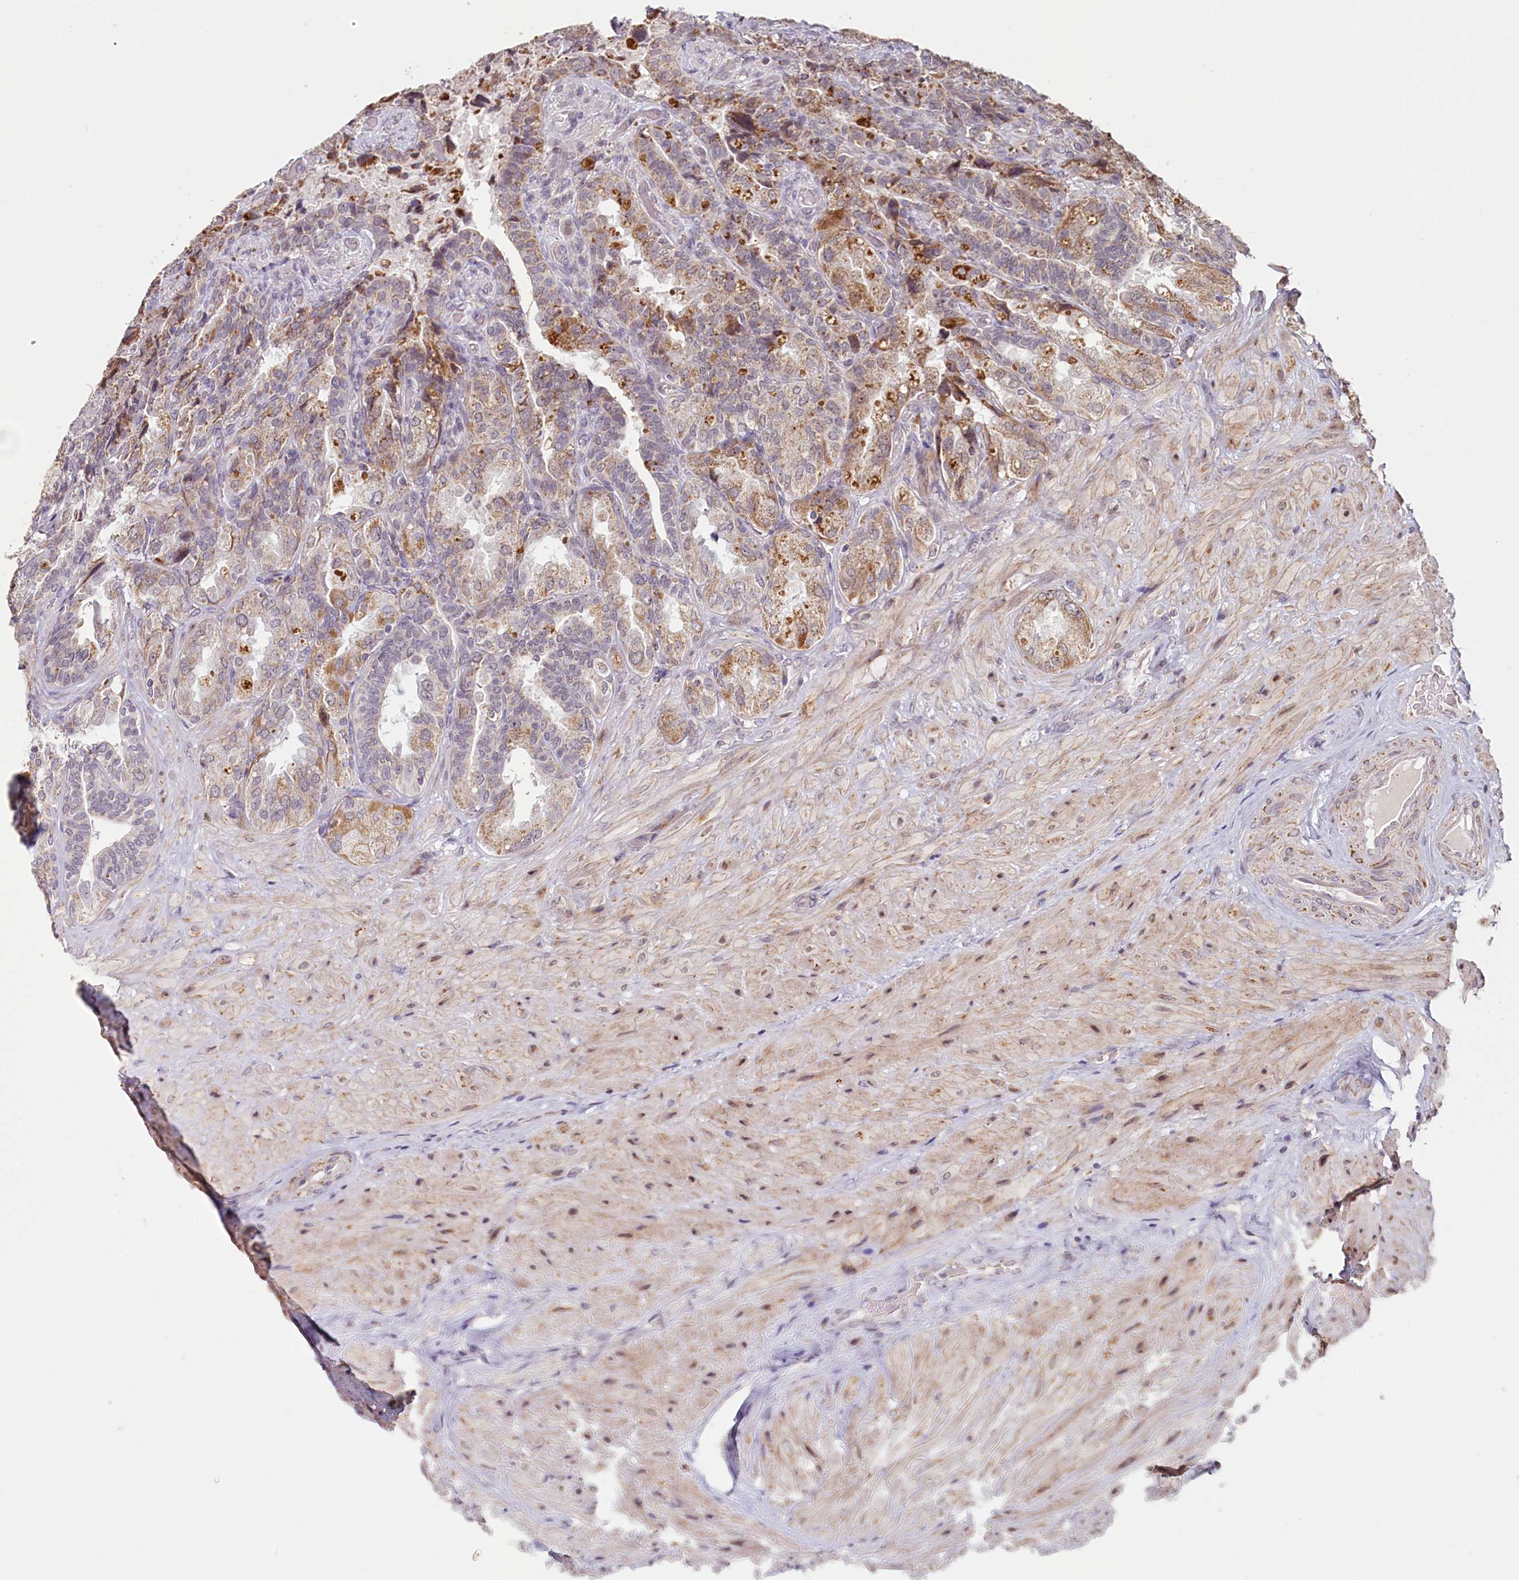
{"staining": {"intensity": "moderate", "quantity": "25%-75%", "location": "cytoplasmic/membranous"}, "tissue": "seminal vesicle", "cell_type": "Glandular cells", "image_type": "normal", "snomed": [{"axis": "morphology", "description": "Normal tissue, NOS"}, {"axis": "topography", "description": "Prostate and seminal vesicle, NOS"}, {"axis": "topography", "description": "Prostate"}, {"axis": "topography", "description": "Seminal veicle"}], "caption": "This histopathology image reveals IHC staining of benign seminal vesicle, with medium moderate cytoplasmic/membranous staining in approximately 25%-75% of glandular cells.", "gene": "PDE6D", "patient": {"sex": "male", "age": 67}}